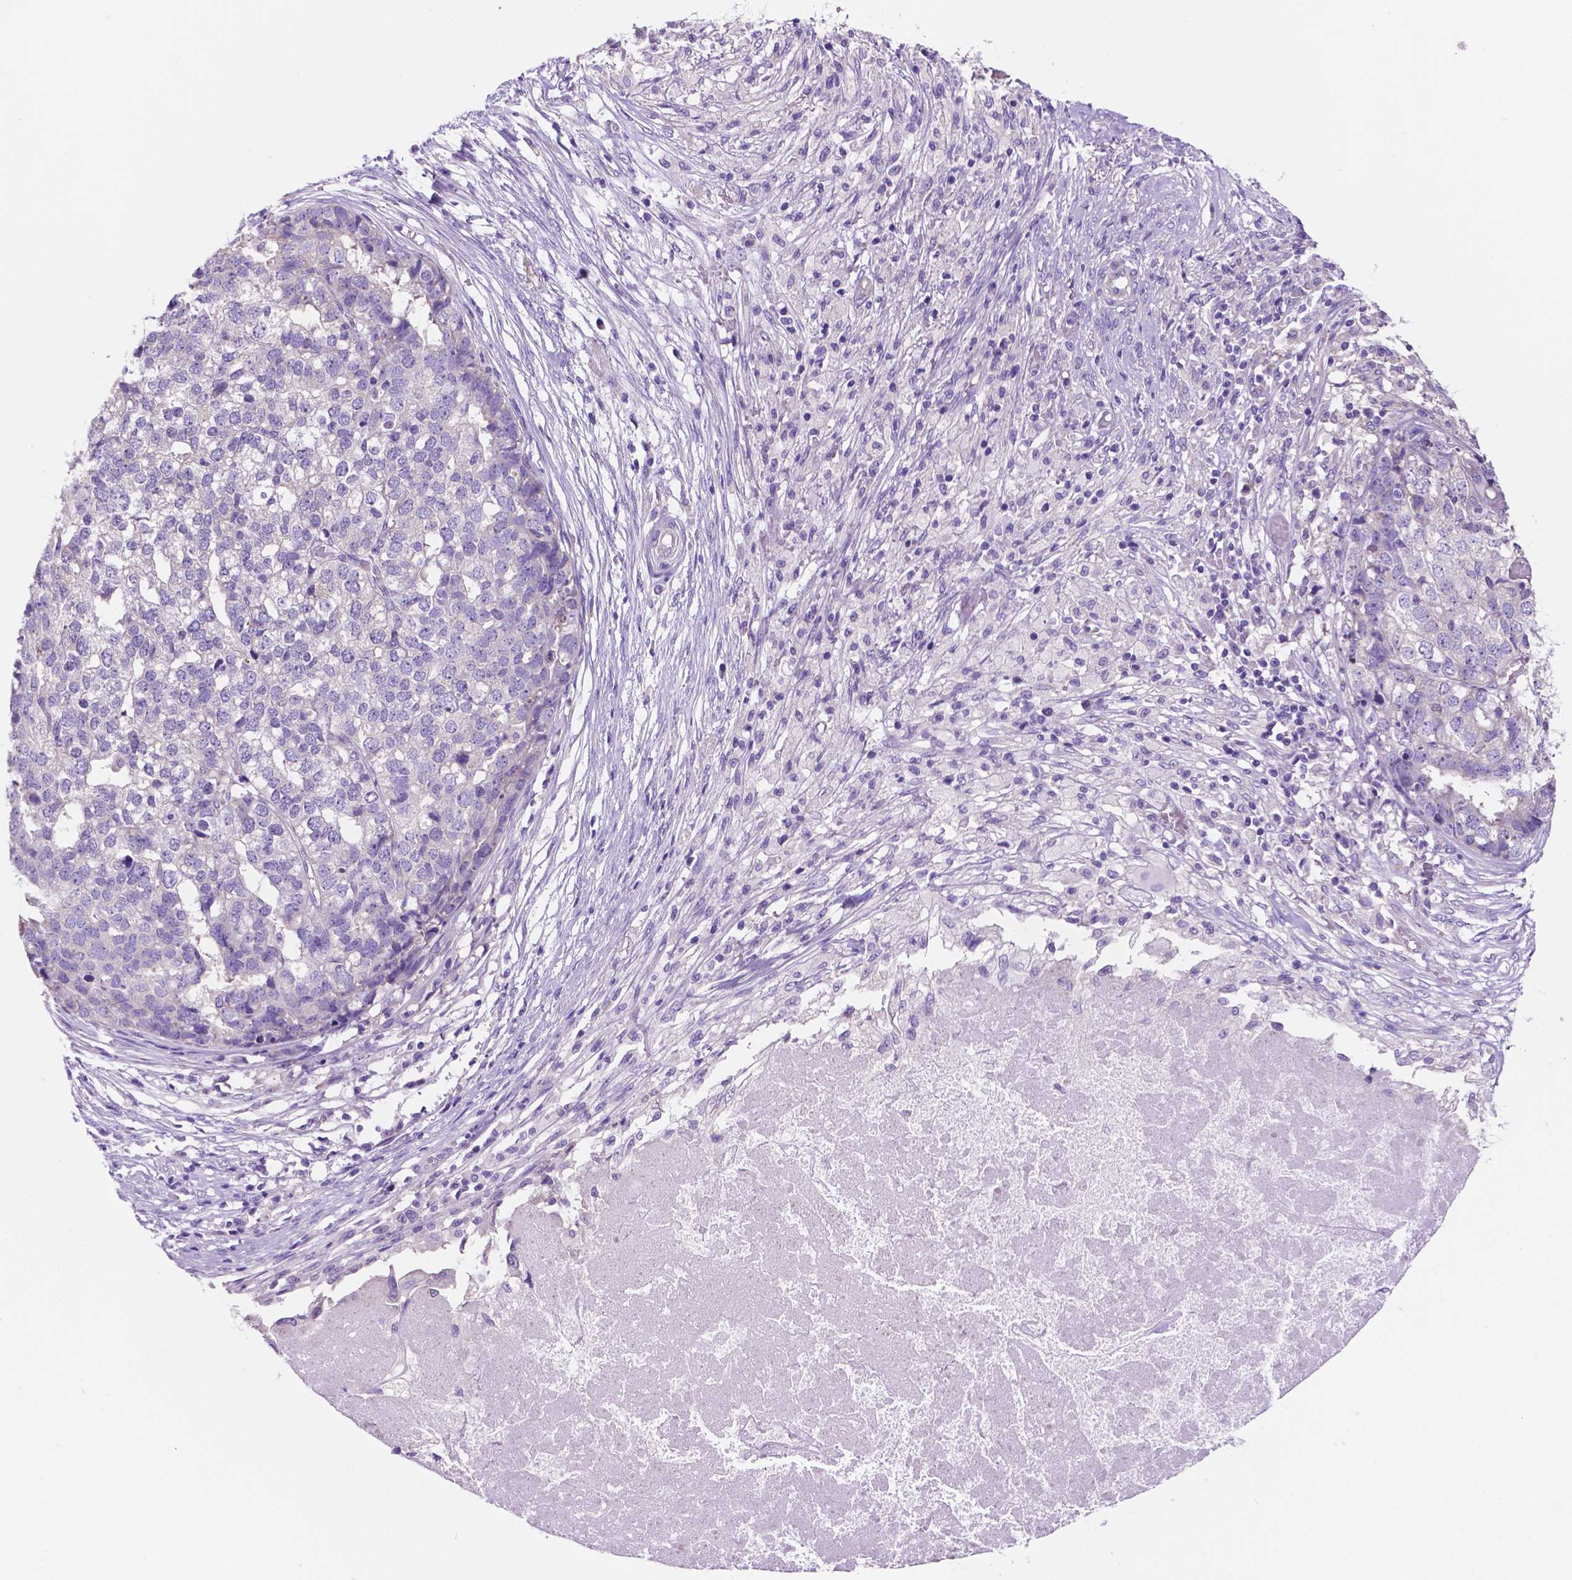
{"staining": {"intensity": "negative", "quantity": "none", "location": "none"}, "tissue": "stomach cancer", "cell_type": "Tumor cells", "image_type": "cancer", "snomed": [{"axis": "morphology", "description": "Adenocarcinoma, NOS"}, {"axis": "topography", "description": "Stomach"}], "caption": "This photomicrograph is of adenocarcinoma (stomach) stained with IHC to label a protein in brown with the nuclei are counter-stained blue. There is no staining in tumor cells.", "gene": "SPDYA", "patient": {"sex": "male", "age": 69}}